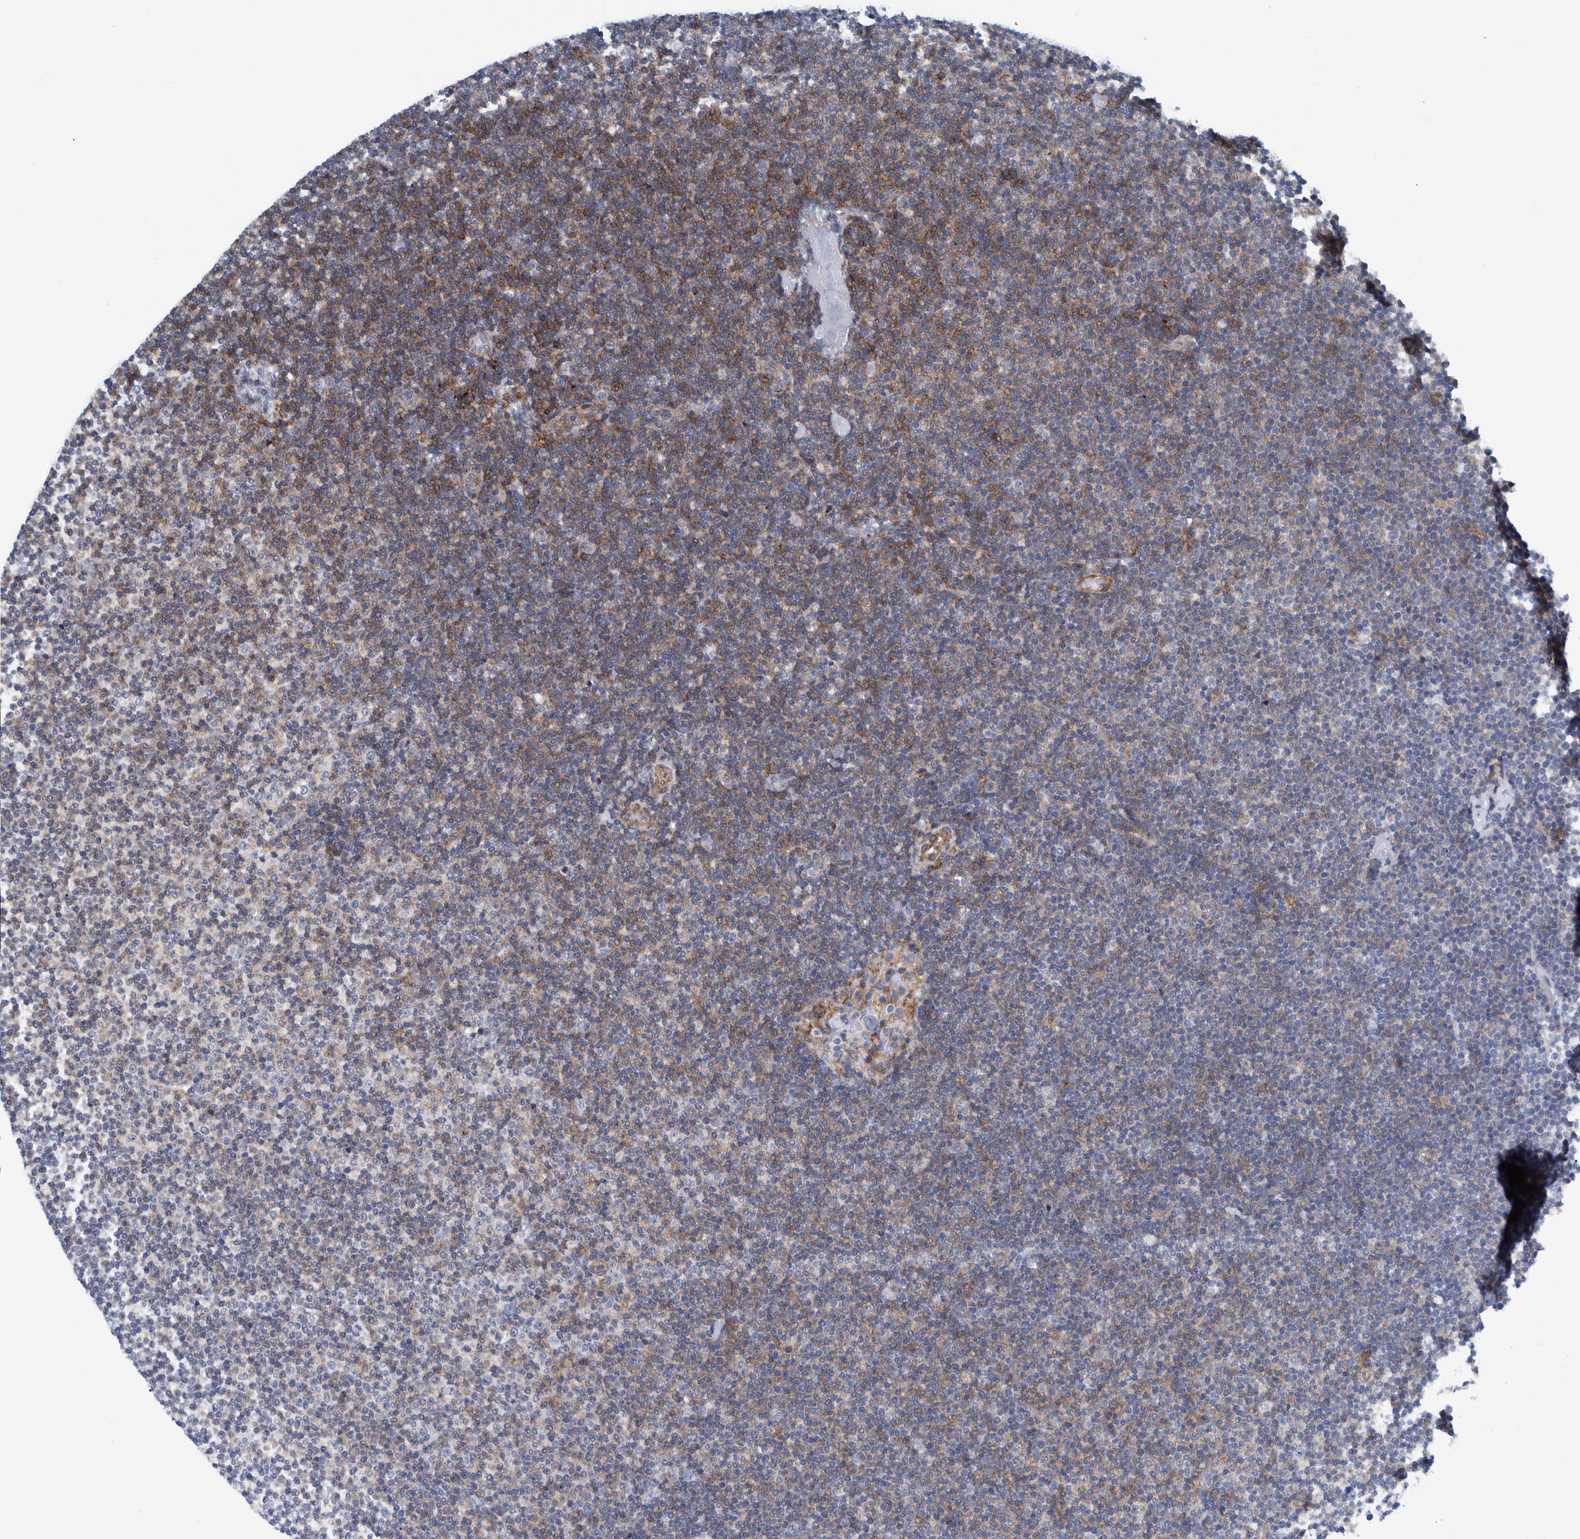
{"staining": {"intensity": "moderate", "quantity": "25%-75%", "location": "cytoplasmic/membranous"}, "tissue": "lymphoma", "cell_type": "Tumor cells", "image_type": "cancer", "snomed": [{"axis": "morphology", "description": "Malignant lymphoma, non-Hodgkin's type, Low grade"}, {"axis": "topography", "description": "Lymph node"}], "caption": "High-magnification brightfield microscopy of malignant lymphoma, non-Hodgkin's type (low-grade) stained with DAB (3,3'-diaminobenzidine) (brown) and counterstained with hematoxylin (blue). tumor cells exhibit moderate cytoplasmic/membranous positivity is identified in about25%-75% of cells. (DAB IHC with brightfield microscopy, high magnification).", "gene": "MKS1", "patient": {"sex": "female", "age": 53}}